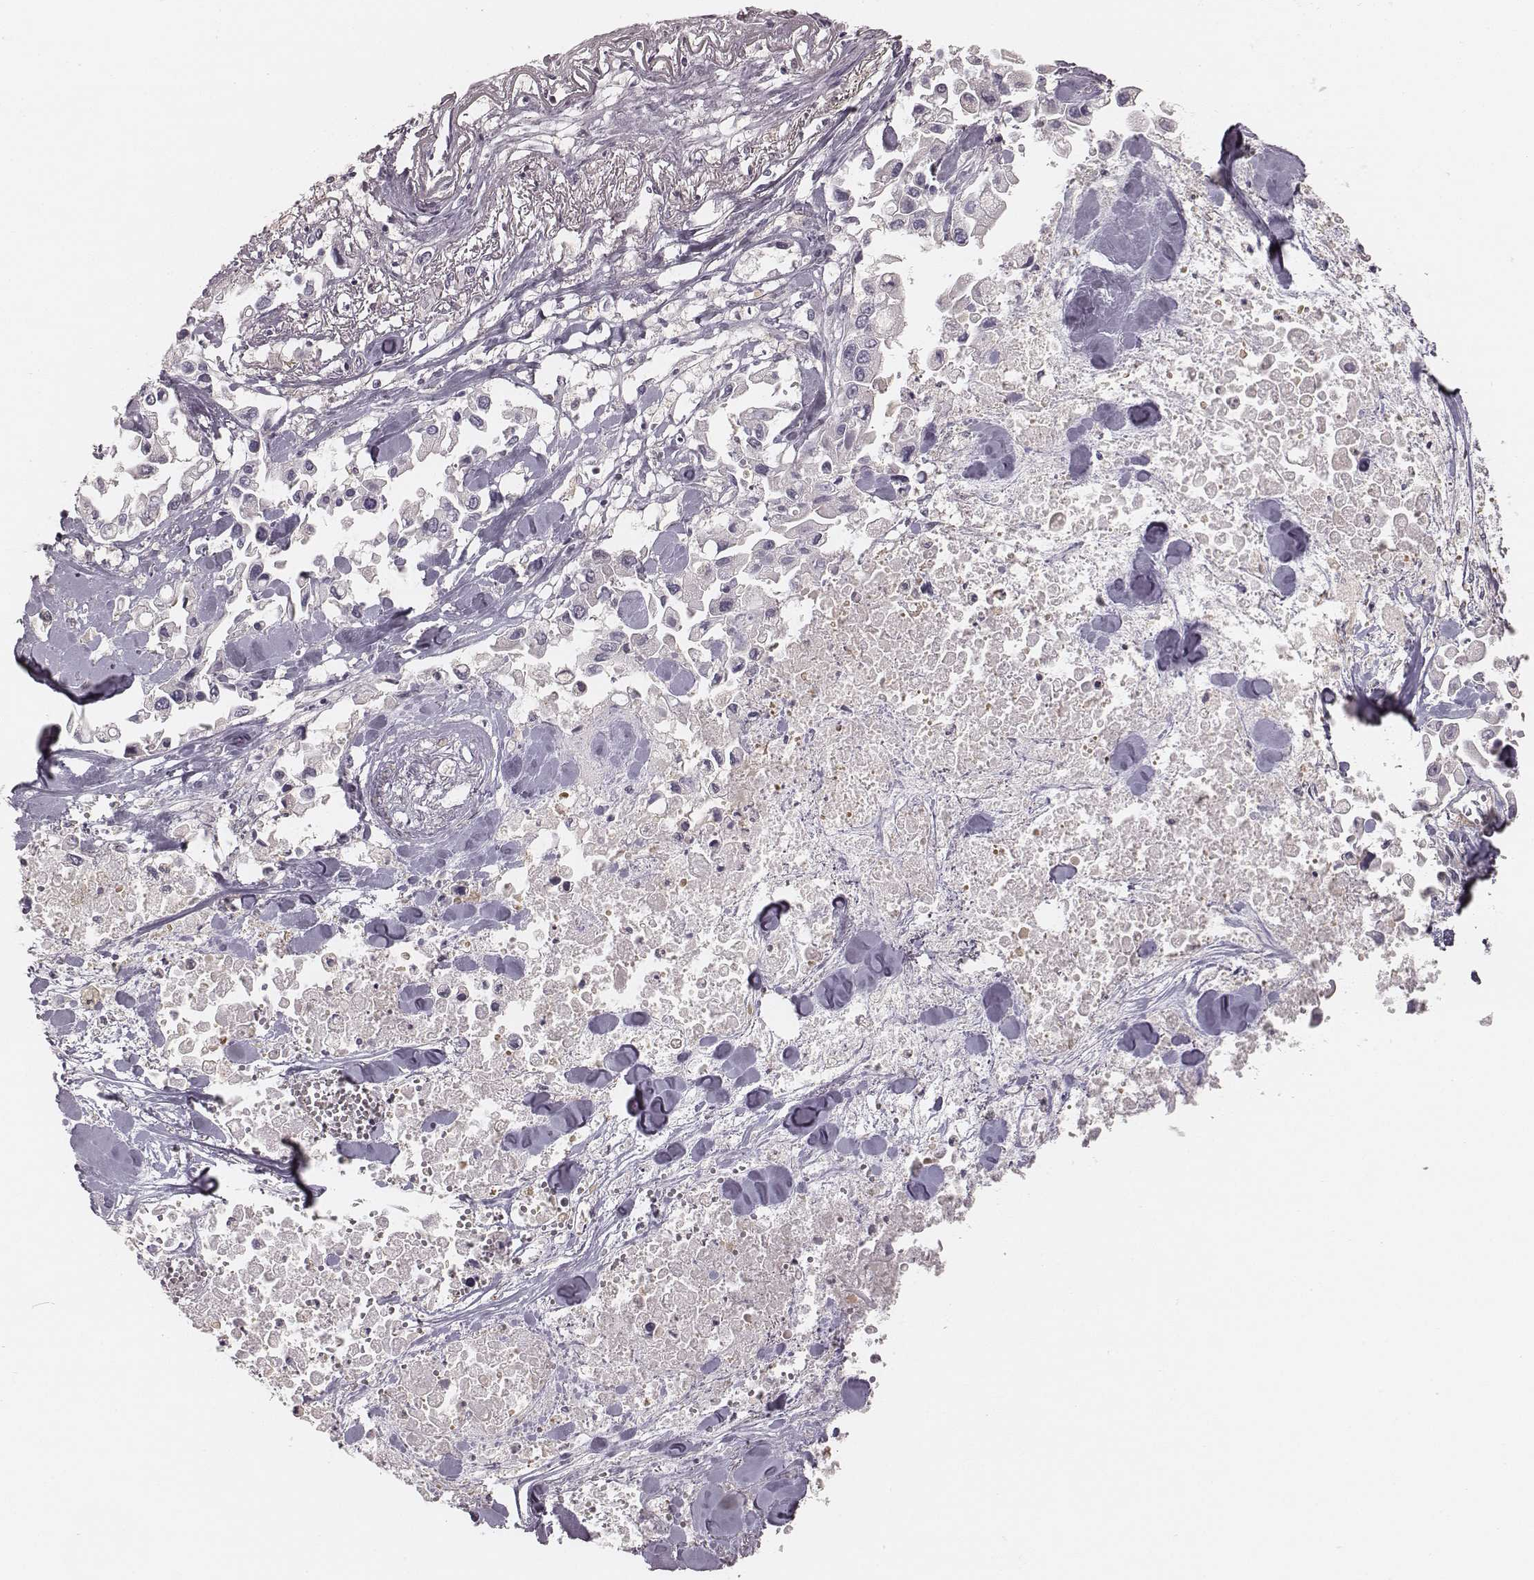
{"staining": {"intensity": "negative", "quantity": "none", "location": "none"}, "tissue": "pancreatic cancer", "cell_type": "Tumor cells", "image_type": "cancer", "snomed": [{"axis": "morphology", "description": "Adenocarcinoma, NOS"}, {"axis": "topography", "description": "Pancreas"}], "caption": "Human pancreatic cancer (adenocarcinoma) stained for a protein using immunohistochemistry (IHC) shows no staining in tumor cells.", "gene": "TDRD5", "patient": {"sex": "female", "age": 83}}